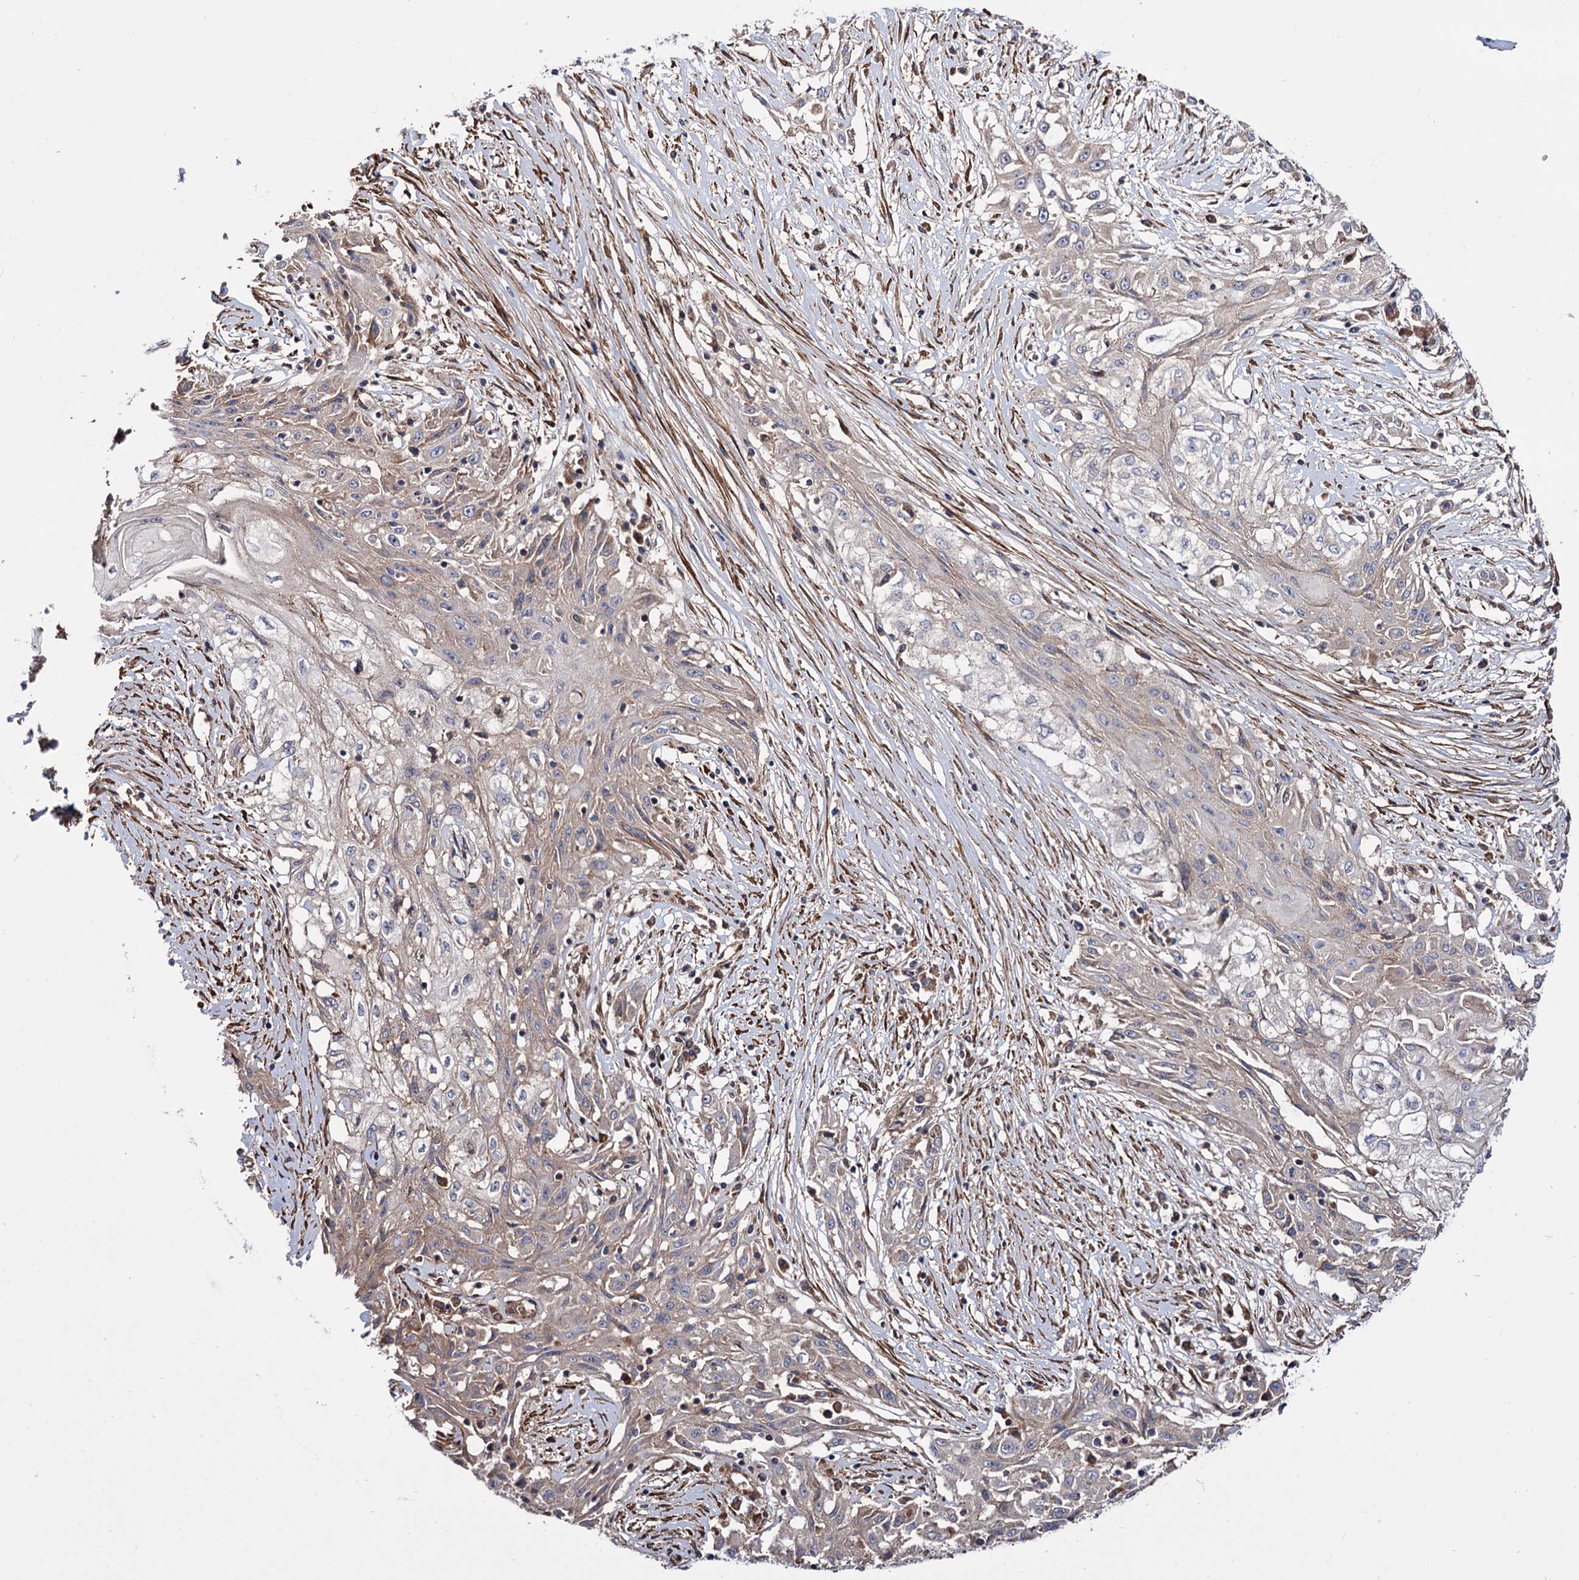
{"staining": {"intensity": "weak", "quantity": "<25%", "location": "cytoplasmic/membranous"}, "tissue": "skin cancer", "cell_type": "Tumor cells", "image_type": "cancer", "snomed": [{"axis": "morphology", "description": "Squamous cell carcinoma, NOS"}, {"axis": "morphology", "description": "Squamous cell carcinoma, metastatic, NOS"}, {"axis": "topography", "description": "Skin"}, {"axis": "topography", "description": "Lymph node"}], "caption": "DAB immunohistochemical staining of human skin cancer (squamous cell carcinoma) demonstrates no significant staining in tumor cells.", "gene": "FERMT2", "patient": {"sex": "male", "age": 75}}